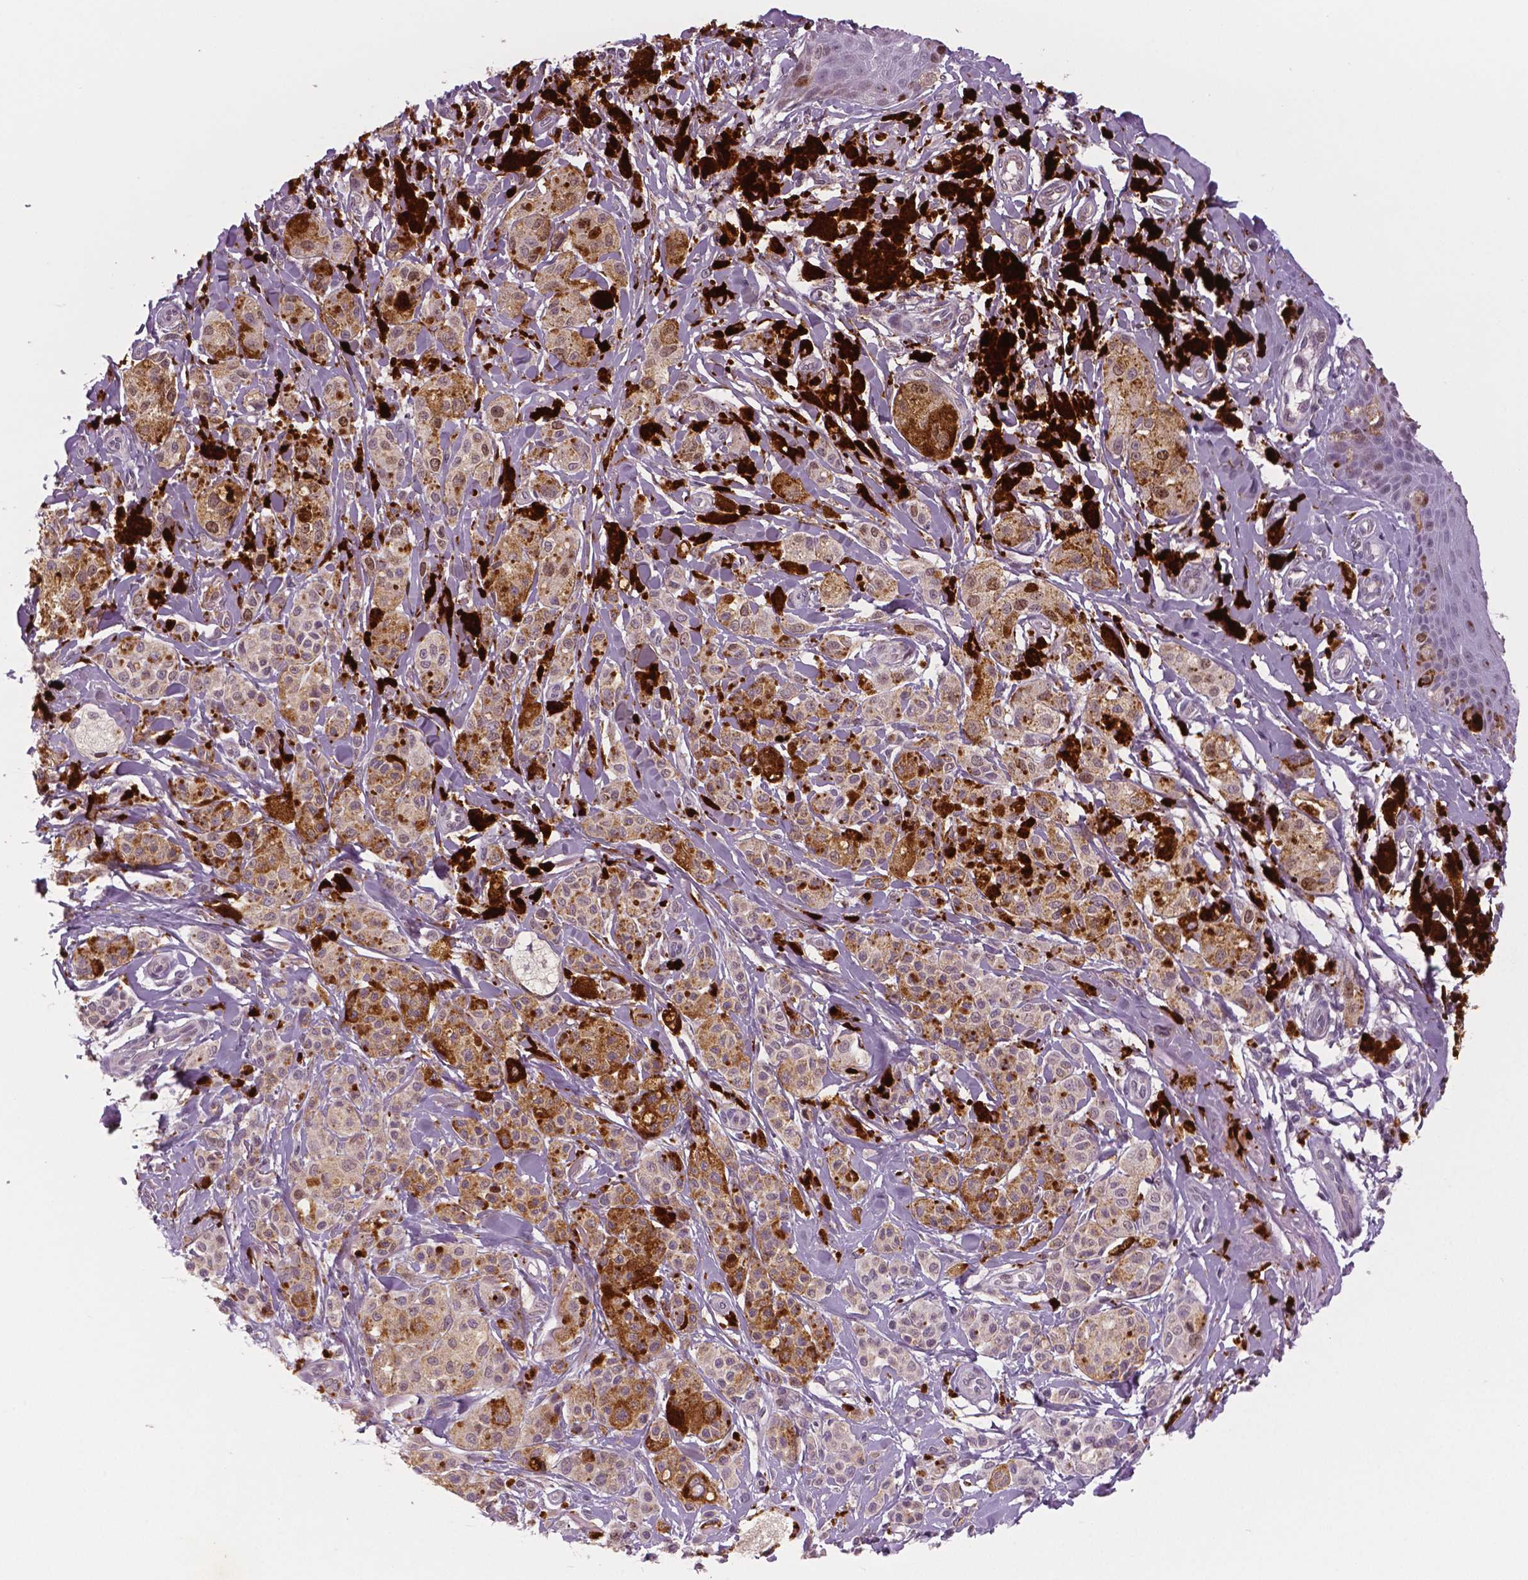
{"staining": {"intensity": "weak", "quantity": "<25%", "location": "nuclear"}, "tissue": "melanoma", "cell_type": "Tumor cells", "image_type": "cancer", "snomed": [{"axis": "morphology", "description": "Malignant melanoma, NOS"}, {"axis": "topography", "description": "Skin"}], "caption": "Melanoma was stained to show a protein in brown. There is no significant staining in tumor cells.", "gene": "MKI67", "patient": {"sex": "female", "age": 80}}